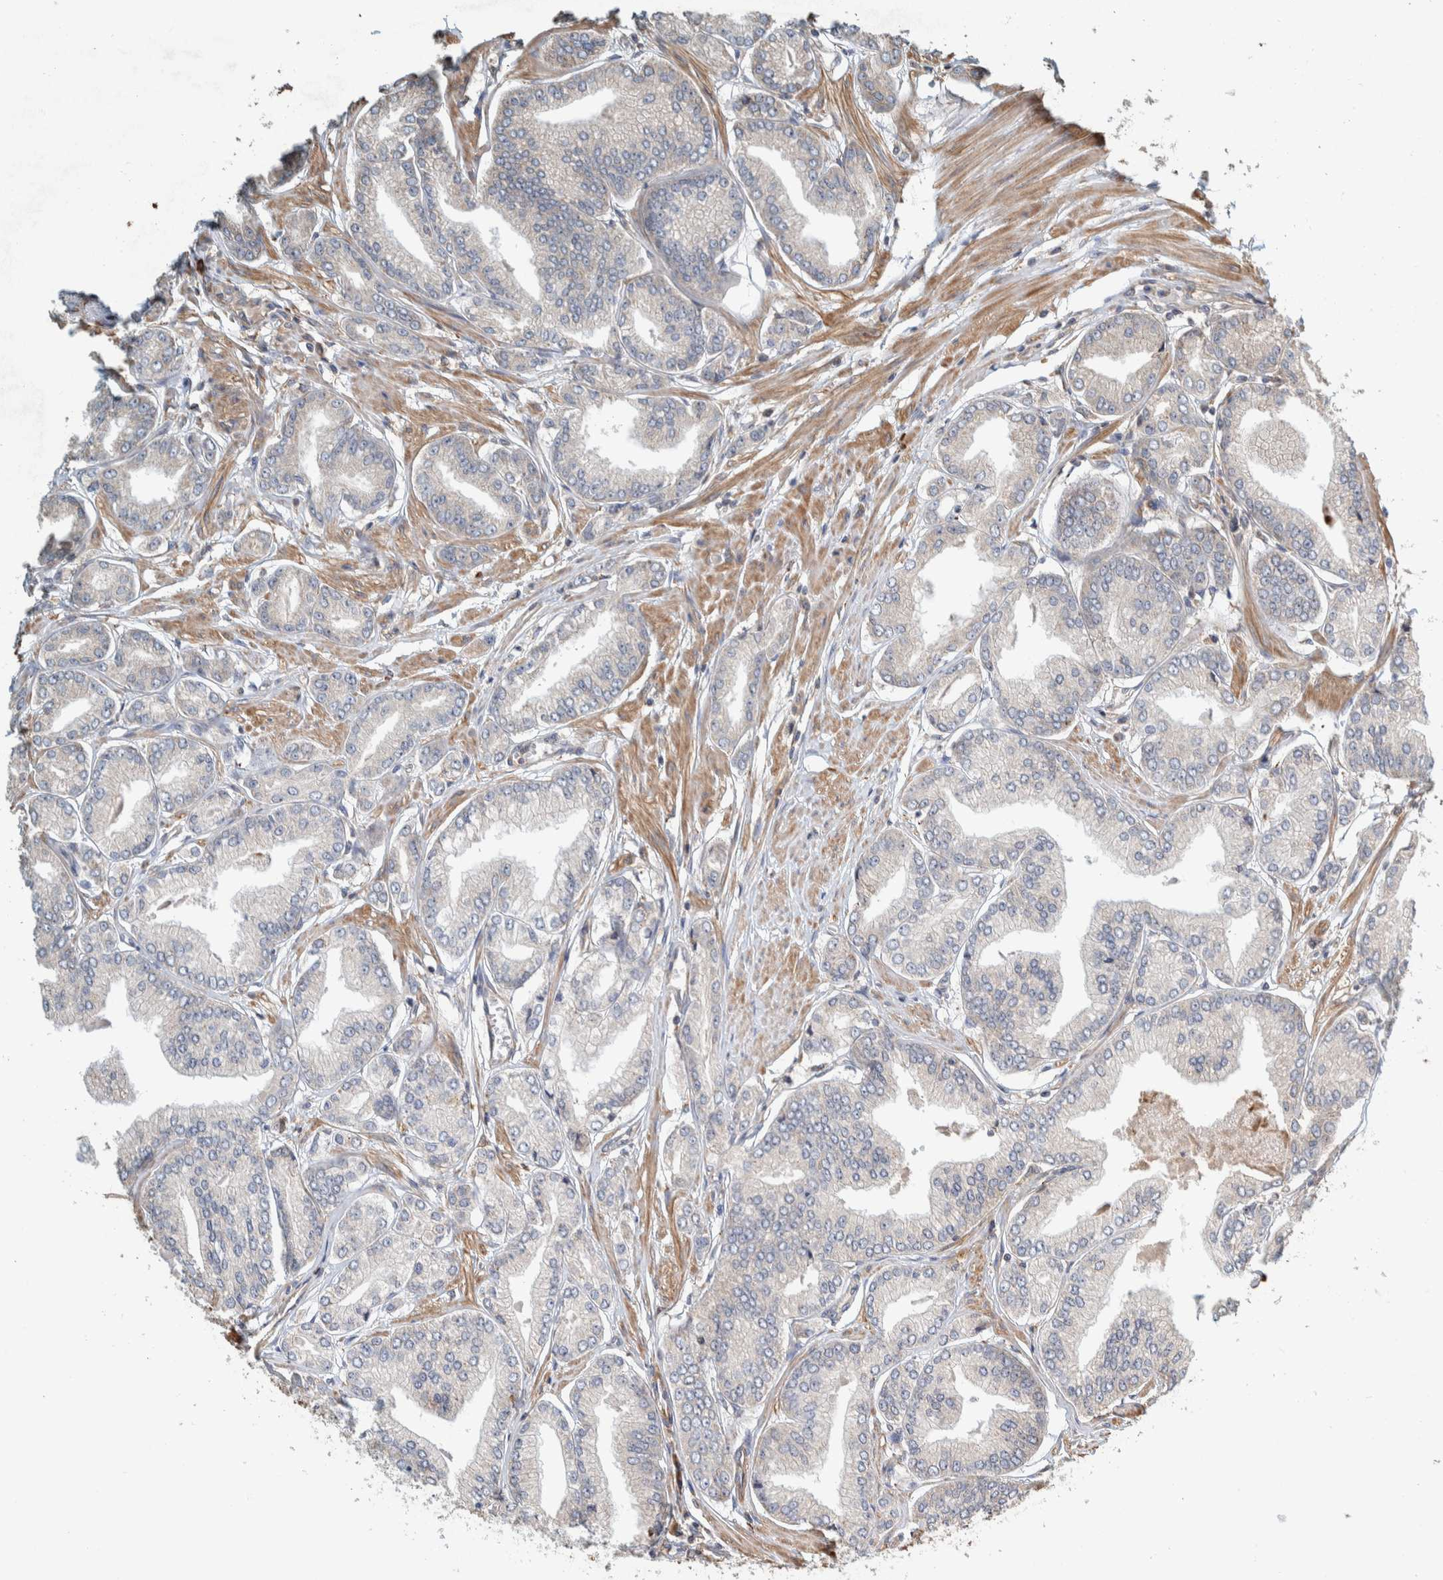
{"staining": {"intensity": "negative", "quantity": "none", "location": "none"}, "tissue": "prostate cancer", "cell_type": "Tumor cells", "image_type": "cancer", "snomed": [{"axis": "morphology", "description": "Adenocarcinoma, Low grade"}, {"axis": "topography", "description": "Prostate"}], "caption": "An immunohistochemistry micrograph of adenocarcinoma (low-grade) (prostate) is shown. There is no staining in tumor cells of adenocarcinoma (low-grade) (prostate).", "gene": "PLA2G3", "patient": {"sex": "male", "age": 52}}